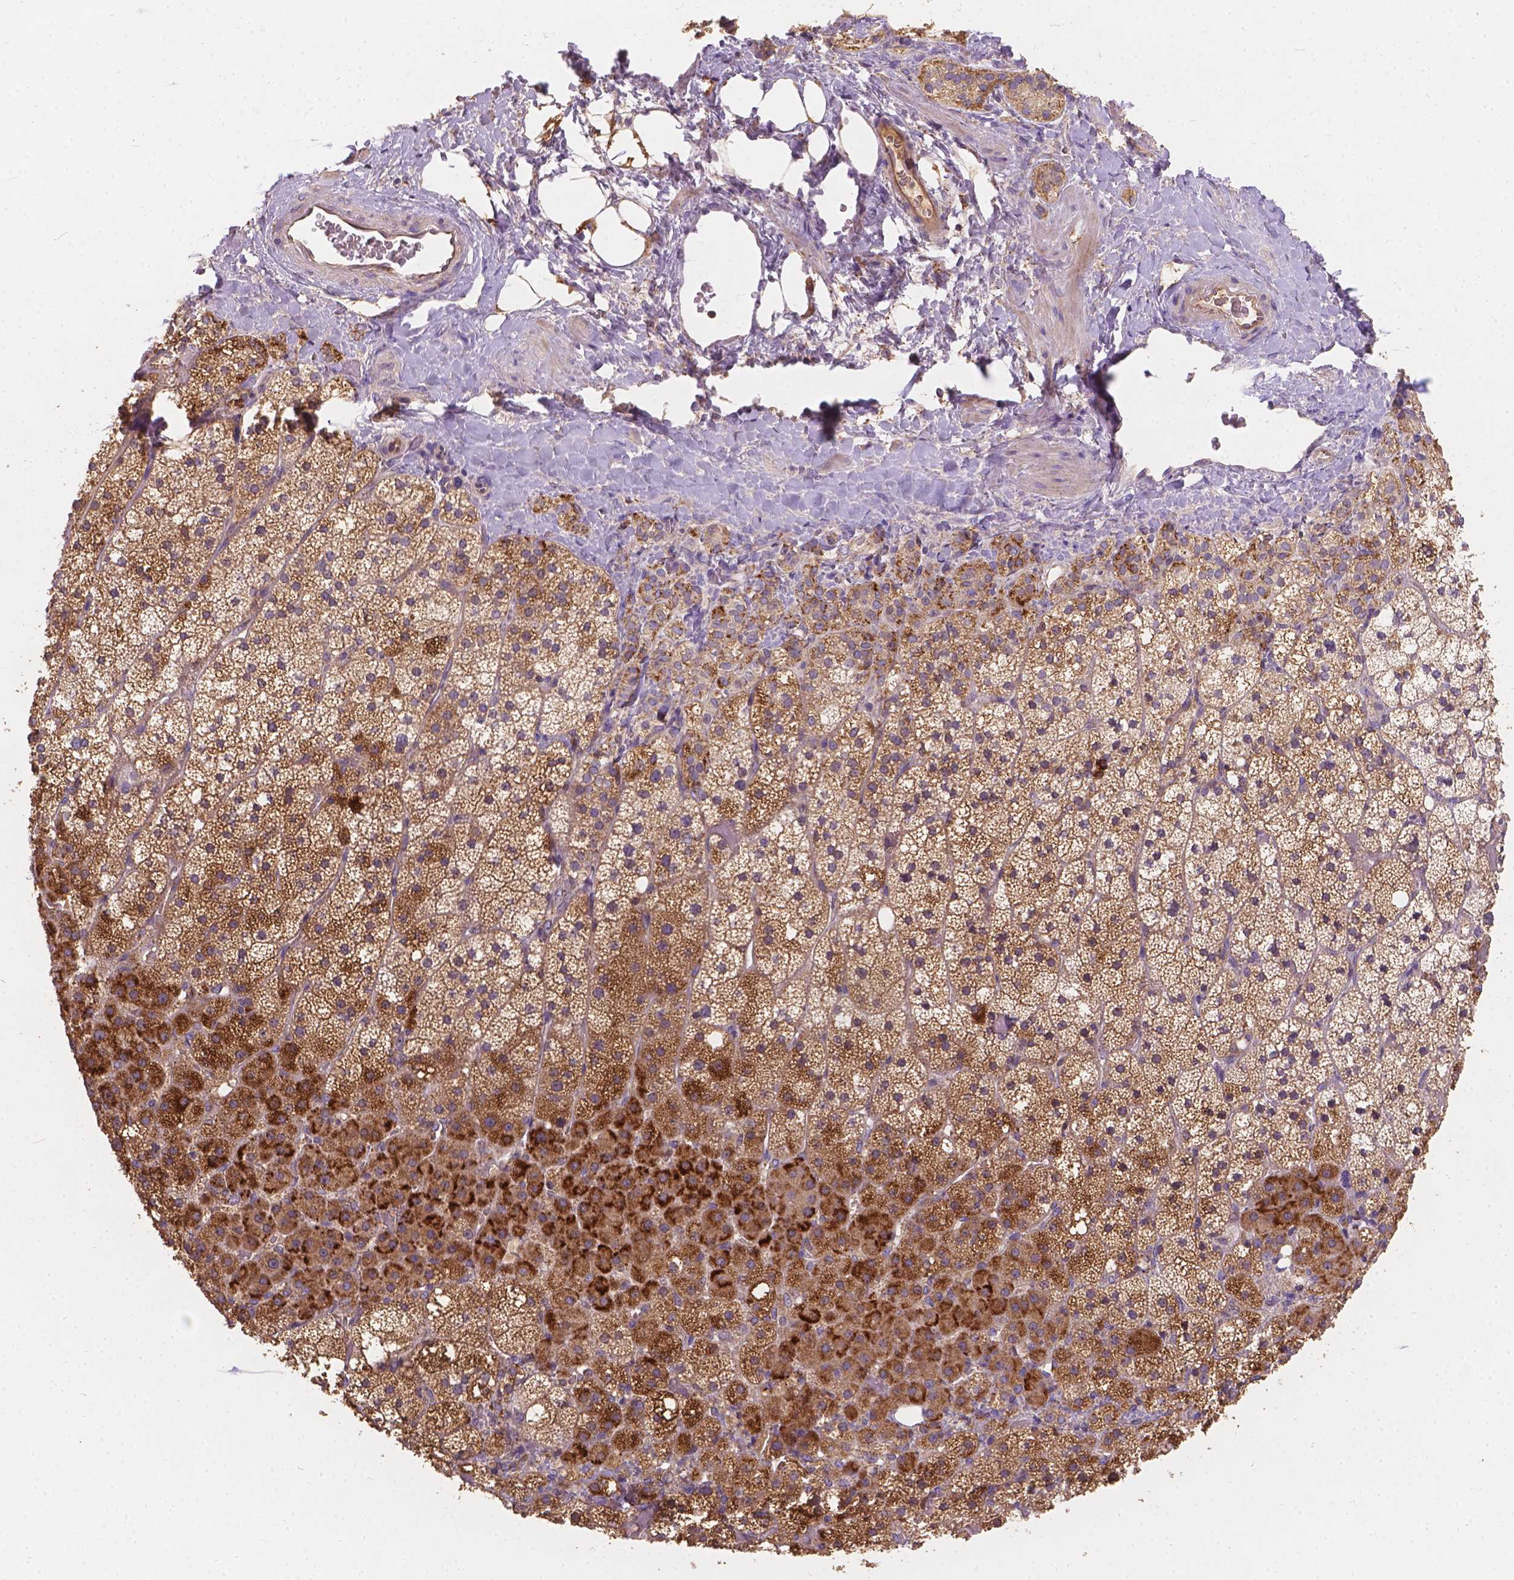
{"staining": {"intensity": "strong", "quantity": ">75%", "location": "cytoplasmic/membranous"}, "tissue": "adrenal gland", "cell_type": "Glandular cells", "image_type": "normal", "snomed": [{"axis": "morphology", "description": "Normal tissue, NOS"}, {"axis": "topography", "description": "Adrenal gland"}], "caption": "Adrenal gland was stained to show a protein in brown. There is high levels of strong cytoplasmic/membranous staining in approximately >75% of glandular cells. (DAB = brown stain, brightfield microscopy at high magnification).", "gene": "CDK10", "patient": {"sex": "male", "age": 53}}